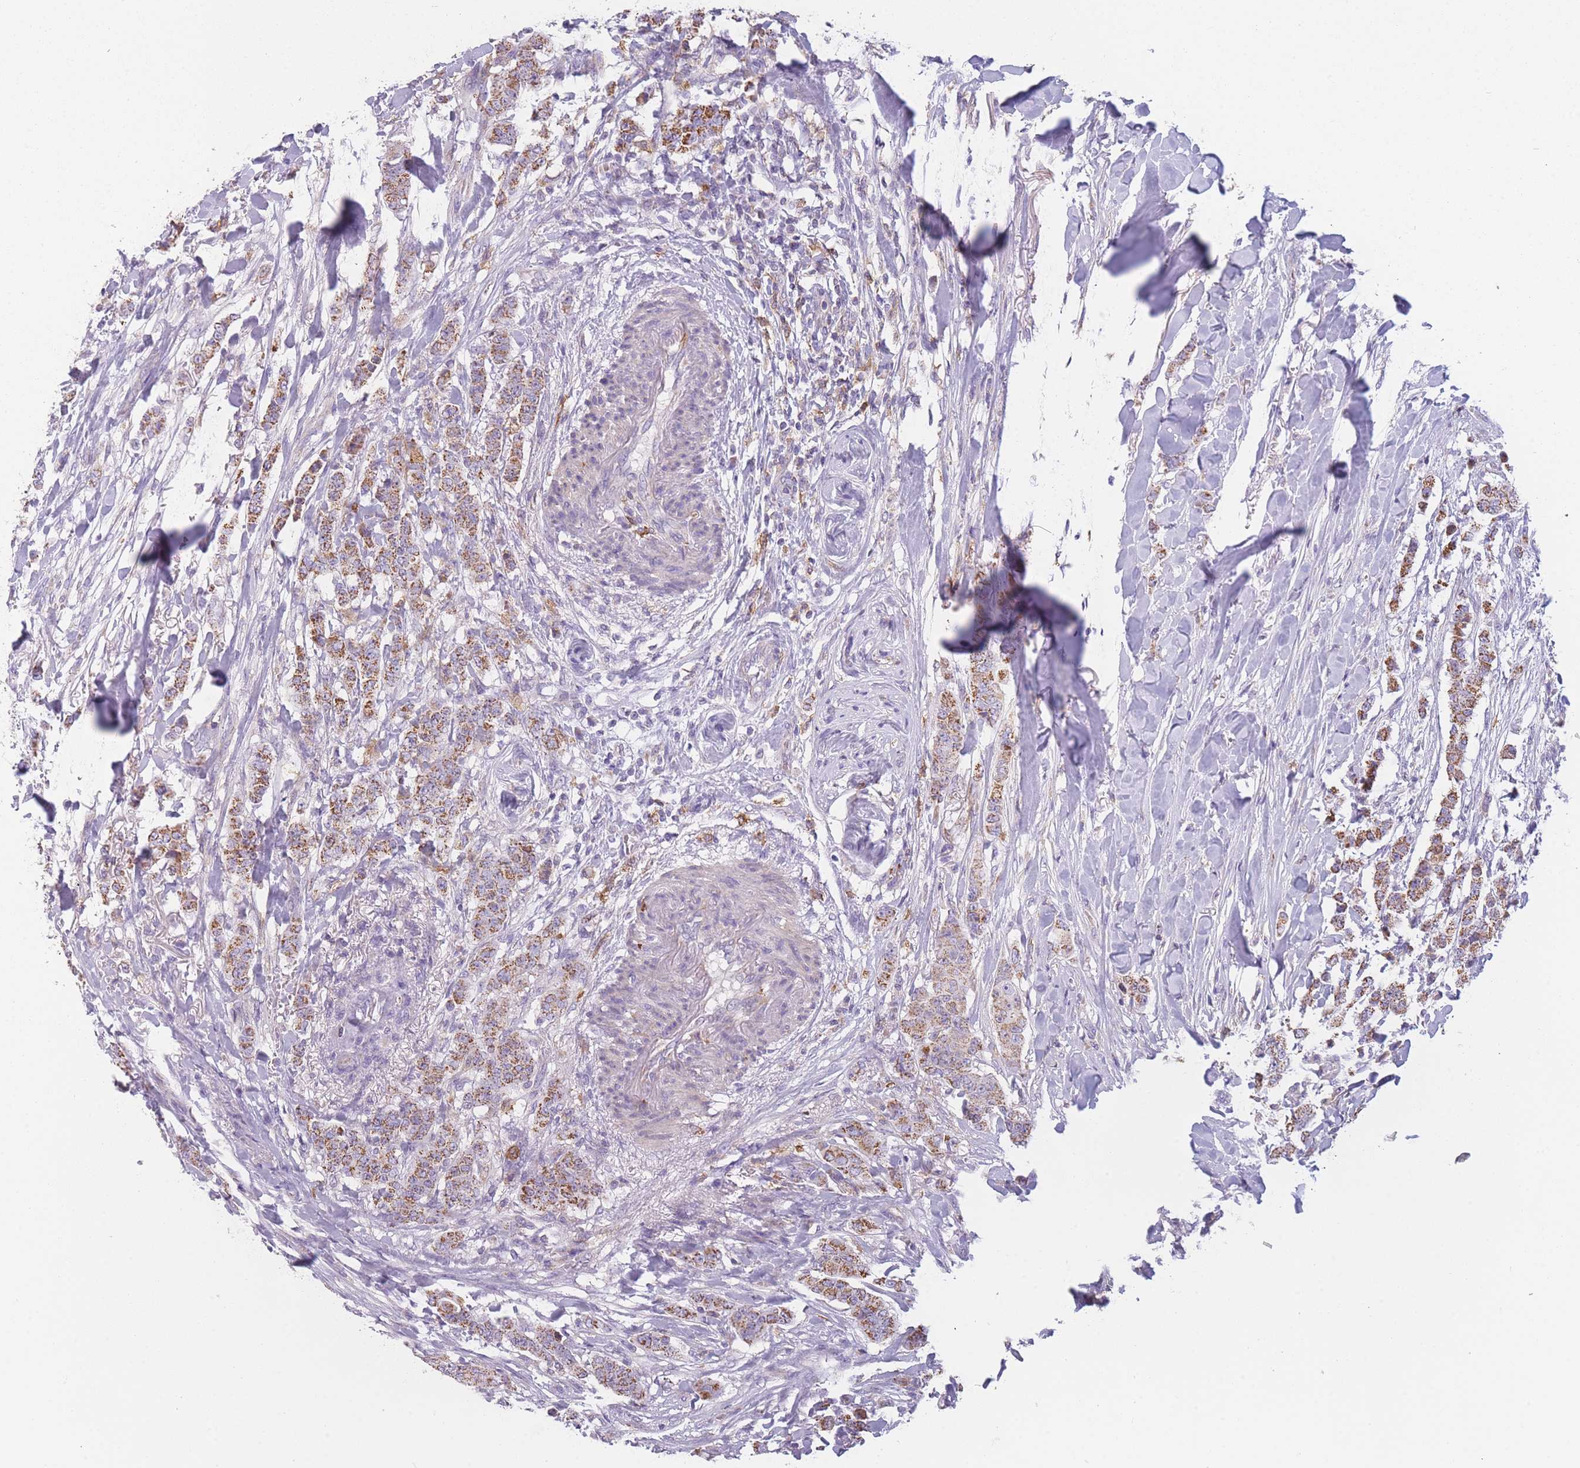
{"staining": {"intensity": "moderate", "quantity": ">75%", "location": "cytoplasmic/membranous"}, "tissue": "breast cancer", "cell_type": "Tumor cells", "image_type": "cancer", "snomed": [{"axis": "morphology", "description": "Duct carcinoma"}, {"axis": "topography", "description": "Breast"}], "caption": "Immunohistochemical staining of human breast cancer (intraductal carcinoma) shows moderate cytoplasmic/membranous protein staining in about >75% of tumor cells. The protein is shown in brown color, while the nuclei are stained blue.", "gene": "PRAM1", "patient": {"sex": "female", "age": 40}}